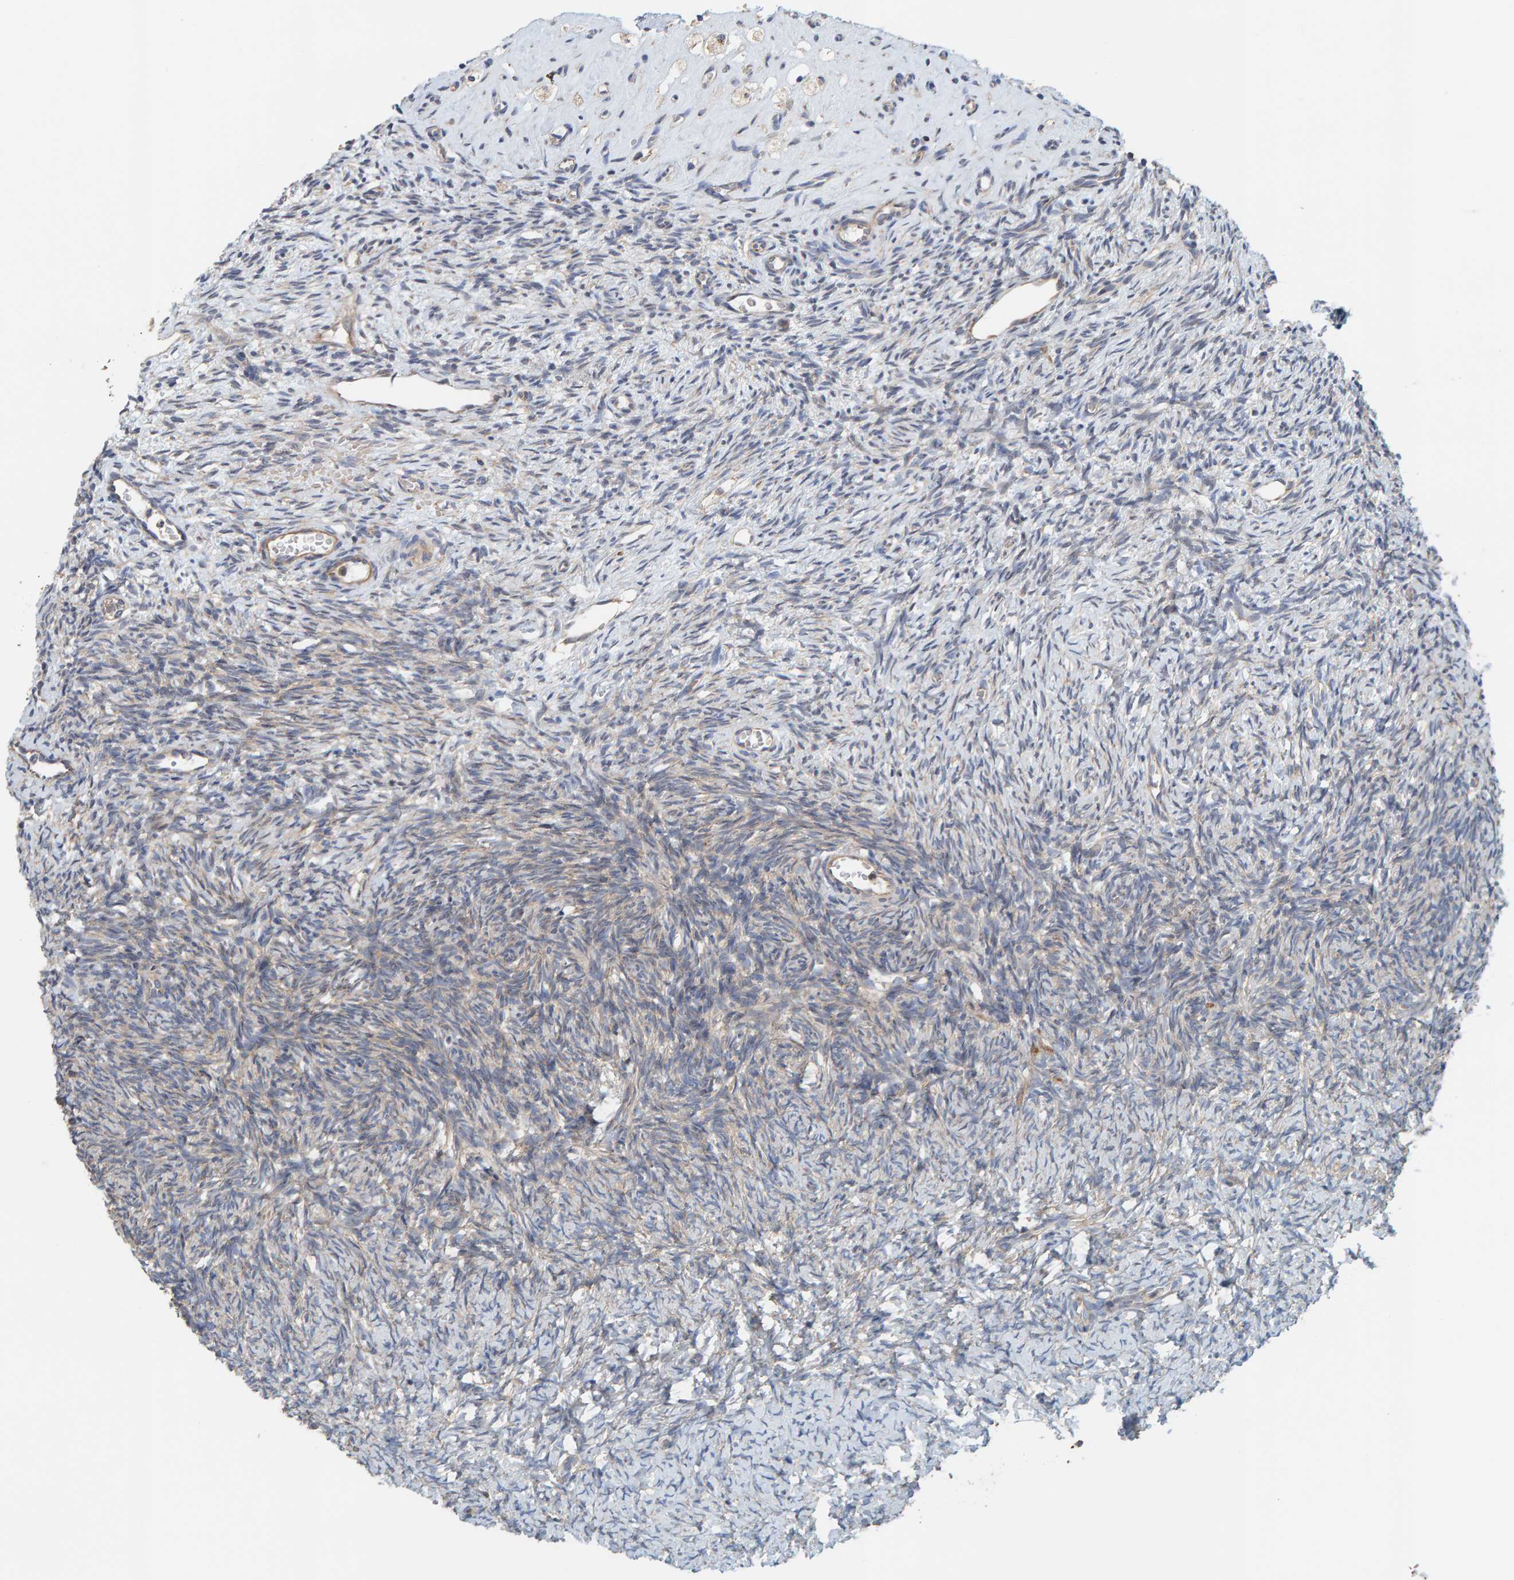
{"staining": {"intensity": "moderate", "quantity": "25%-75%", "location": "cytoplasmic/membranous"}, "tissue": "ovary", "cell_type": "Follicle cells", "image_type": "normal", "snomed": [{"axis": "morphology", "description": "Normal tissue, NOS"}, {"axis": "topography", "description": "Ovary"}], "caption": "Protein analysis of normal ovary displays moderate cytoplasmic/membranous expression in about 25%-75% of follicle cells. The staining is performed using DAB brown chromogen to label protein expression. The nuclei are counter-stained blue using hematoxylin.", "gene": "UBAP1", "patient": {"sex": "female", "age": 34}}